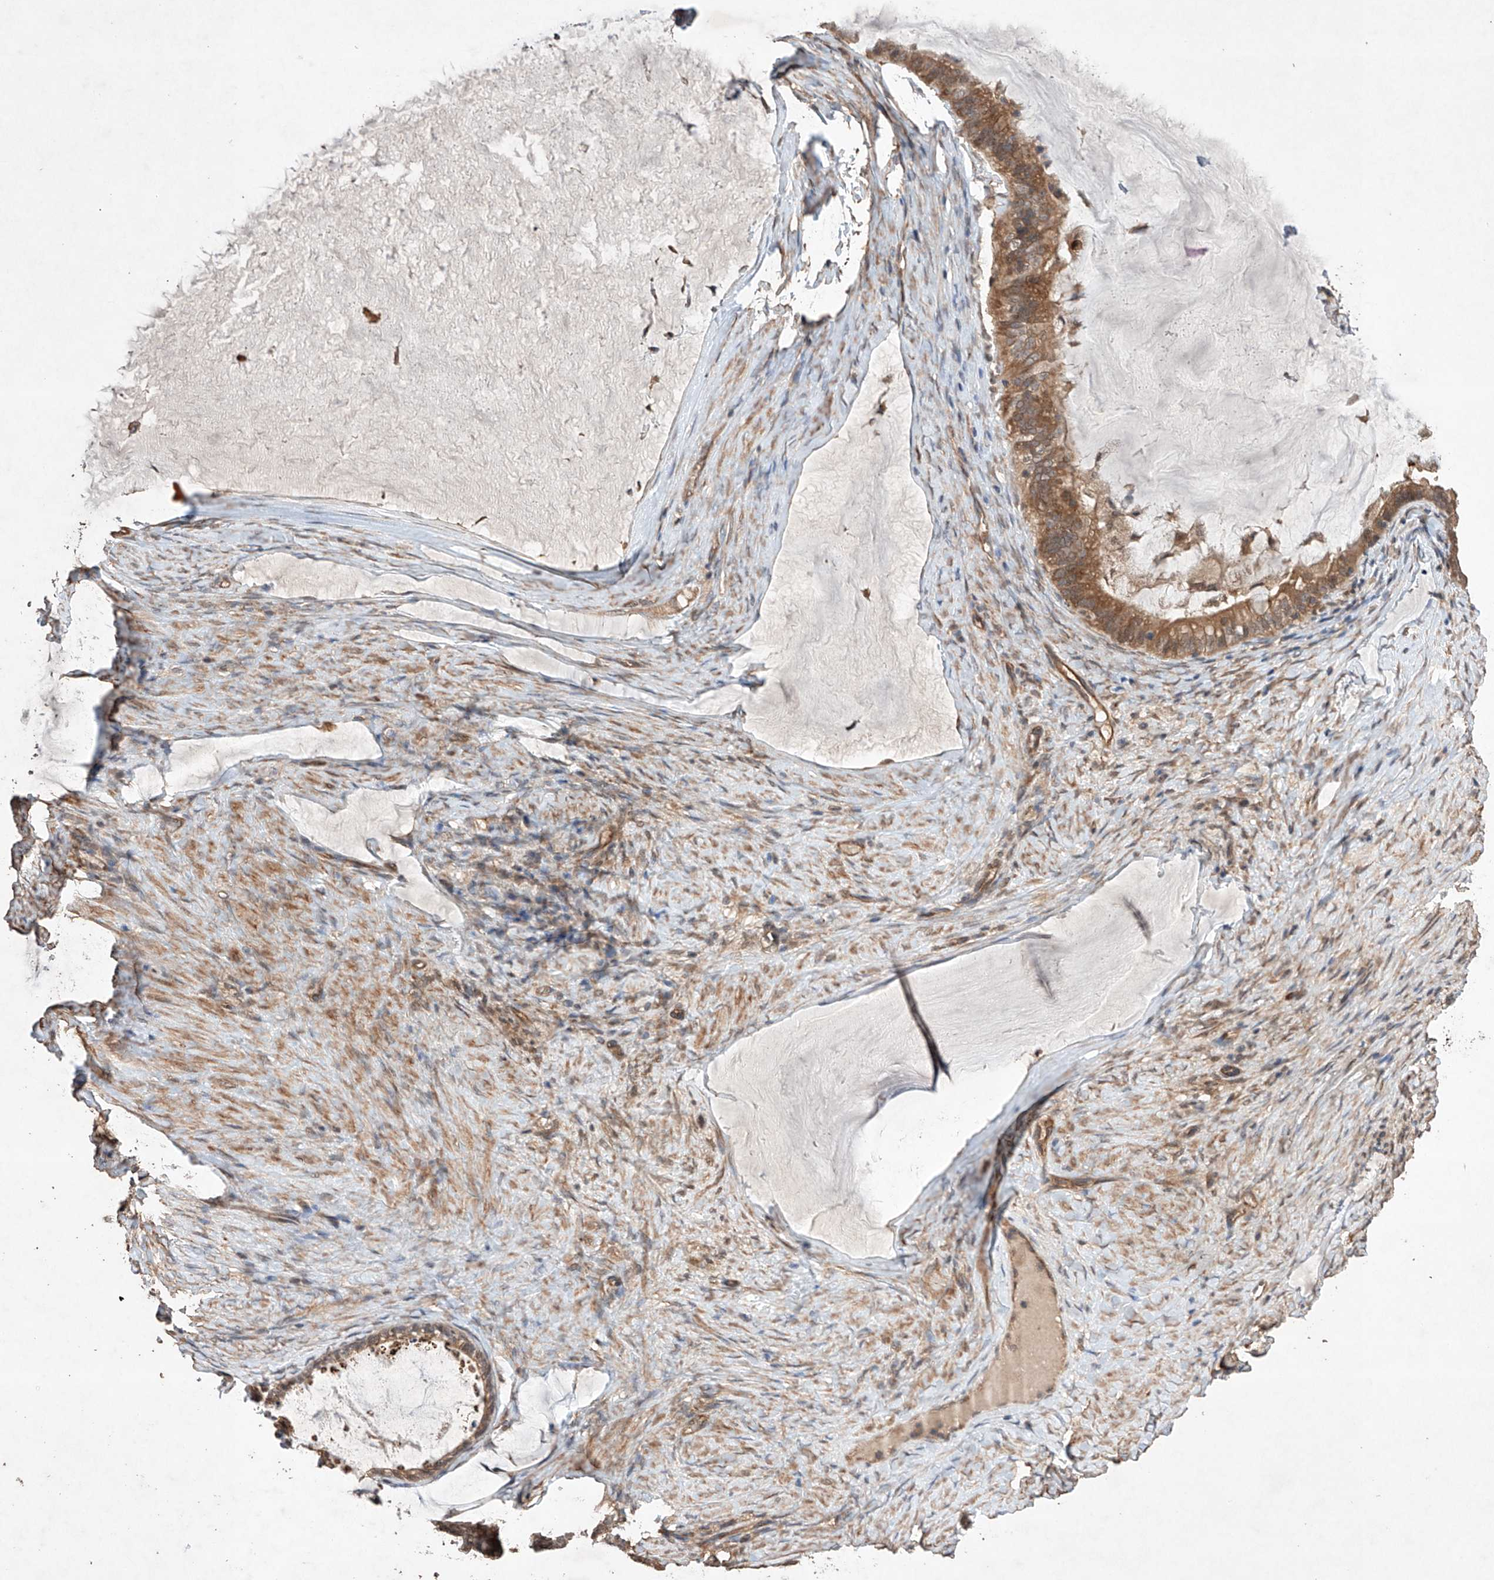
{"staining": {"intensity": "moderate", "quantity": ">75%", "location": "cytoplasmic/membranous"}, "tissue": "ovarian cancer", "cell_type": "Tumor cells", "image_type": "cancer", "snomed": [{"axis": "morphology", "description": "Cystadenocarcinoma, mucinous, NOS"}, {"axis": "topography", "description": "Ovary"}], "caption": "Immunohistochemical staining of human ovarian cancer (mucinous cystadenocarcinoma) displays medium levels of moderate cytoplasmic/membranous protein expression in about >75% of tumor cells.", "gene": "LURAP1", "patient": {"sex": "female", "age": 61}}